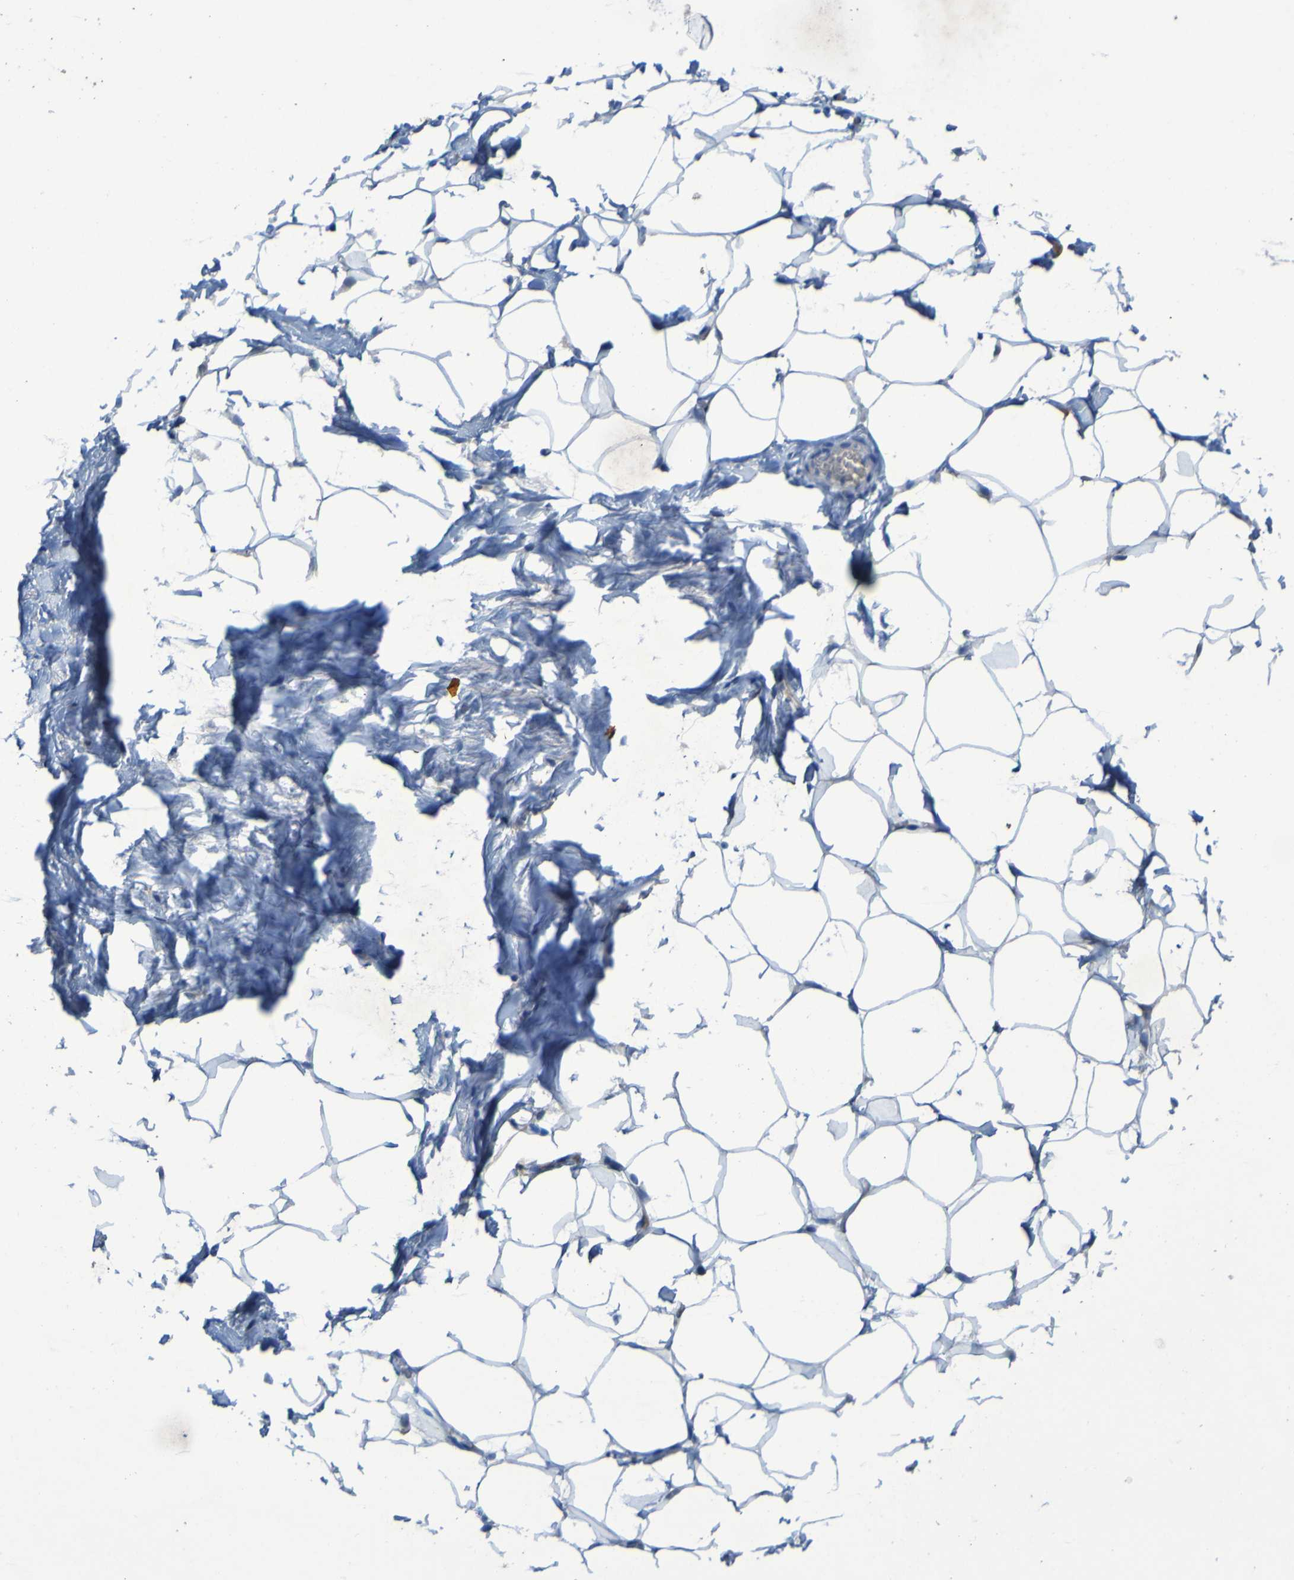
{"staining": {"intensity": "negative", "quantity": "none", "location": "none"}, "tissue": "adipose tissue", "cell_type": "Adipocytes", "image_type": "normal", "snomed": [{"axis": "morphology", "description": "Normal tissue, NOS"}, {"axis": "topography", "description": "Breast"}, {"axis": "topography", "description": "Adipose tissue"}], "caption": "The histopathology image exhibits no significant expression in adipocytes of adipose tissue.", "gene": "SGK2", "patient": {"sex": "female", "age": 25}}